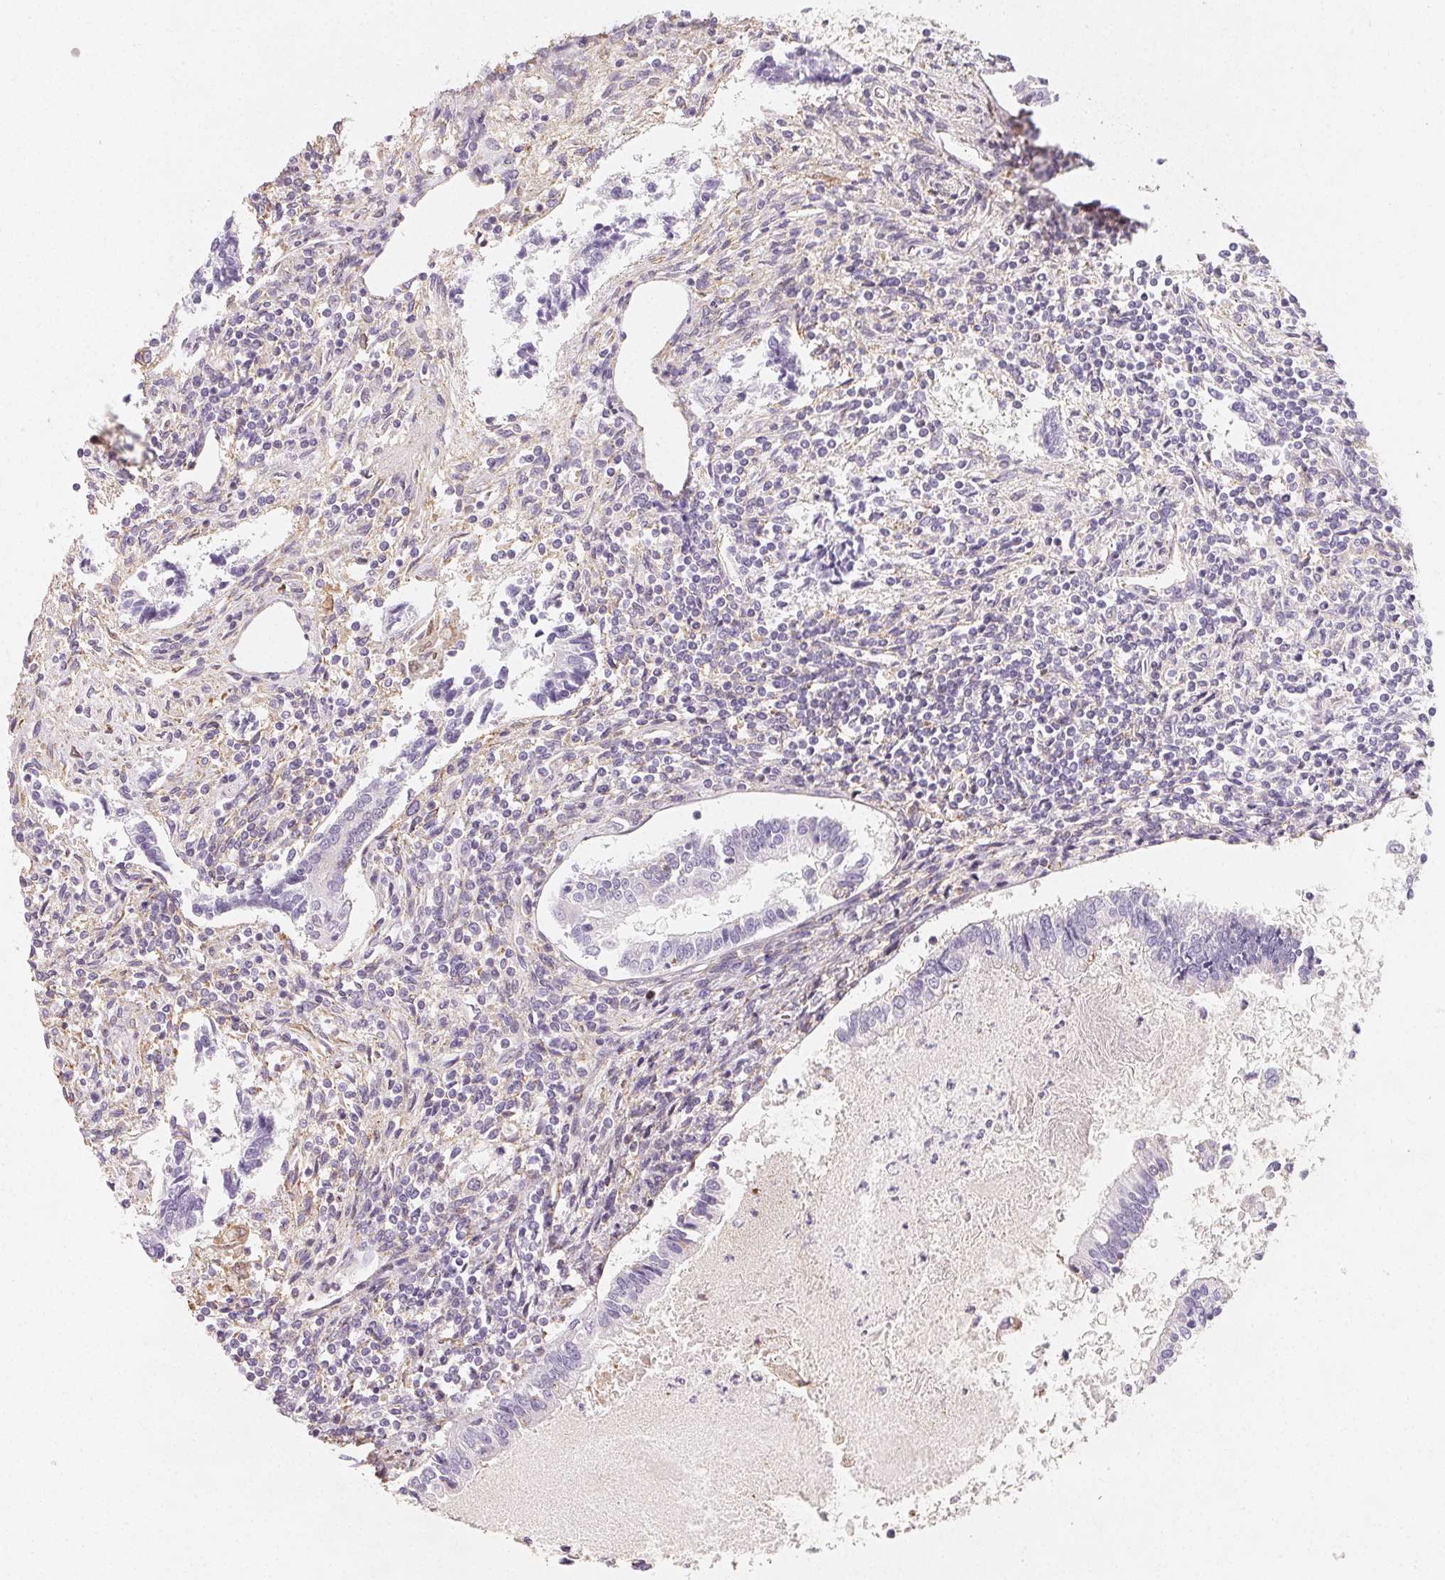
{"staining": {"intensity": "negative", "quantity": "none", "location": "none"}, "tissue": "testis cancer", "cell_type": "Tumor cells", "image_type": "cancer", "snomed": [{"axis": "morphology", "description": "Carcinoma, Embryonal, NOS"}, {"axis": "topography", "description": "Testis"}], "caption": "IHC micrograph of neoplastic tissue: human testis embryonal carcinoma stained with DAB (3,3'-diaminobenzidine) shows no significant protein staining in tumor cells. (DAB (3,3'-diaminobenzidine) IHC, high magnification).", "gene": "LRRC23", "patient": {"sex": "male", "age": 37}}